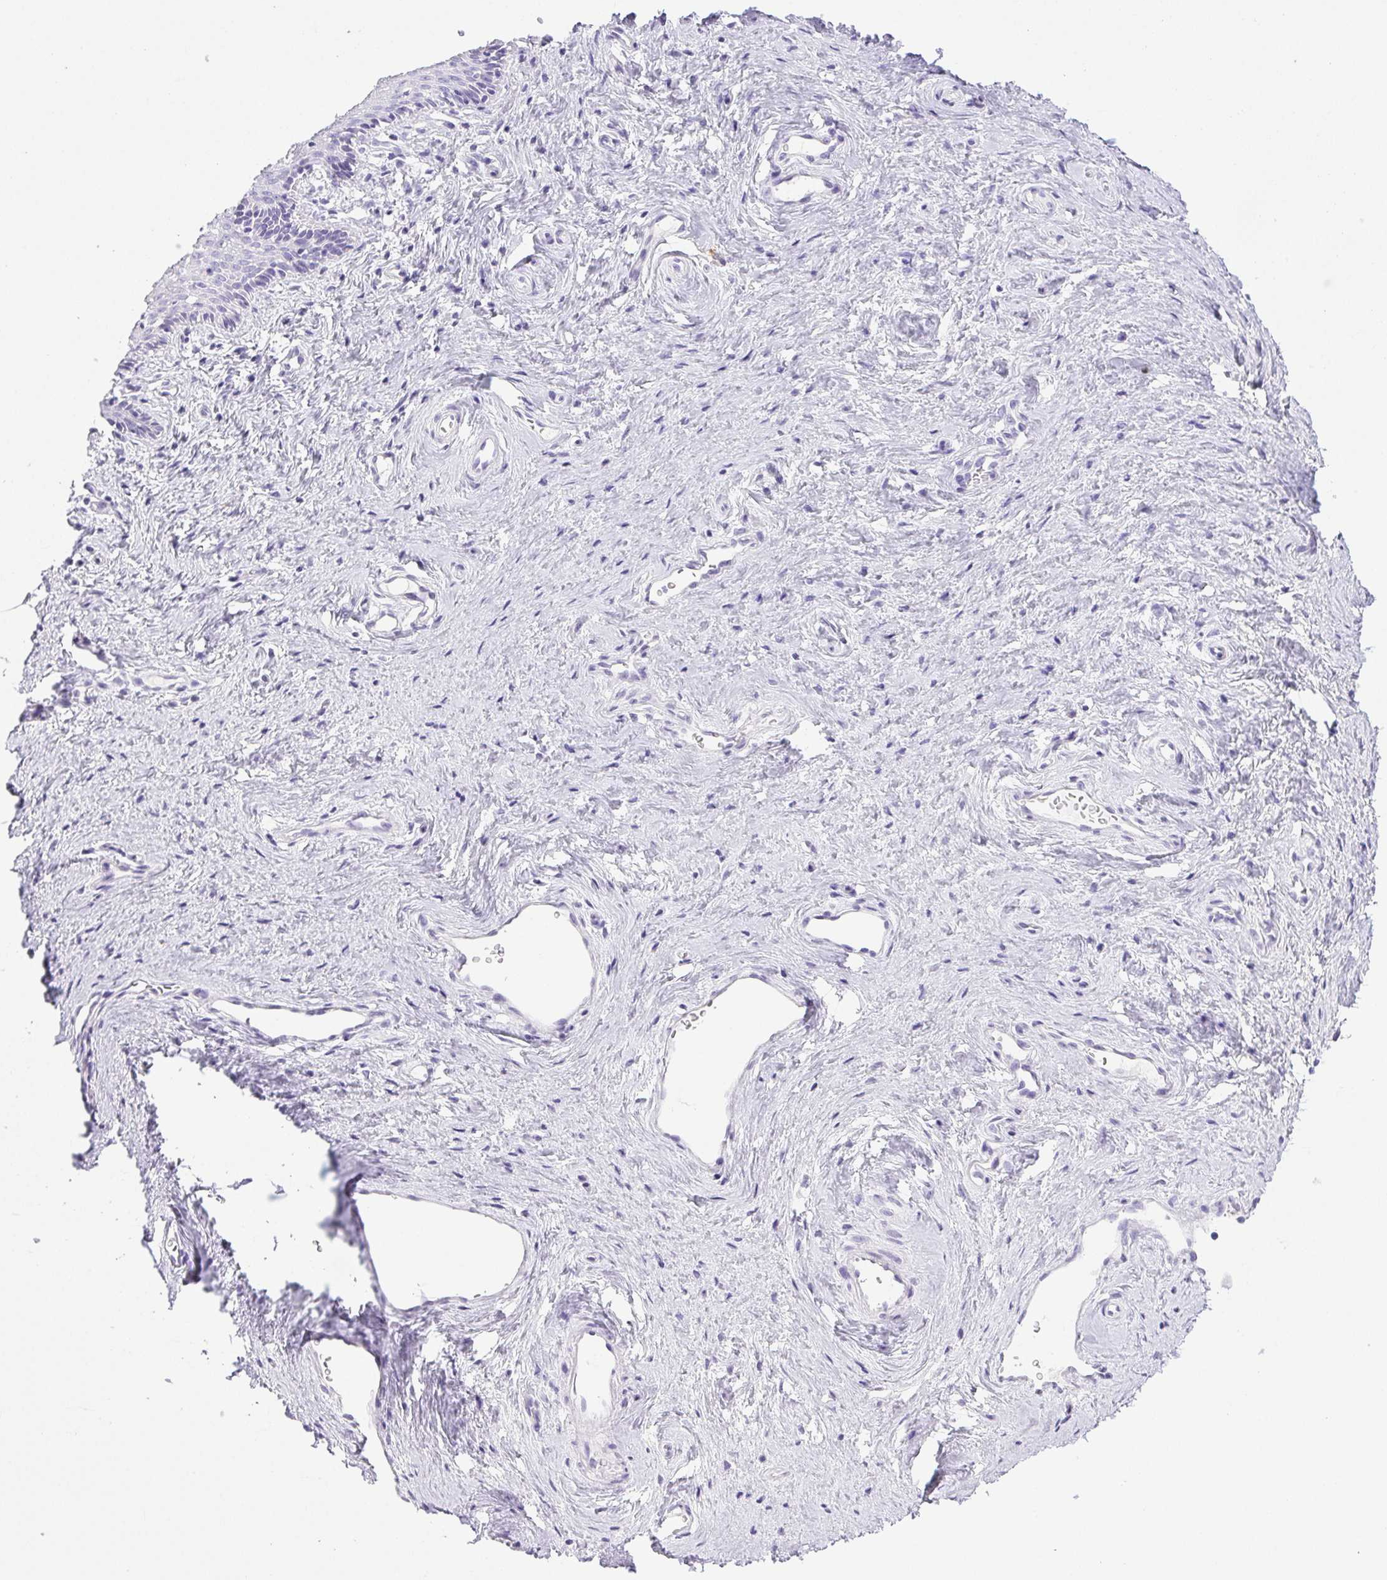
{"staining": {"intensity": "negative", "quantity": "none", "location": "none"}, "tissue": "vagina", "cell_type": "Squamous epithelial cells", "image_type": "normal", "snomed": [{"axis": "morphology", "description": "Normal tissue, NOS"}, {"axis": "topography", "description": "Vagina"}], "caption": "Immunohistochemistry of normal human vagina reveals no staining in squamous epithelial cells. (DAB immunohistochemistry (IHC), high magnification).", "gene": "HLA", "patient": {"sex": "female", "age": 45}}